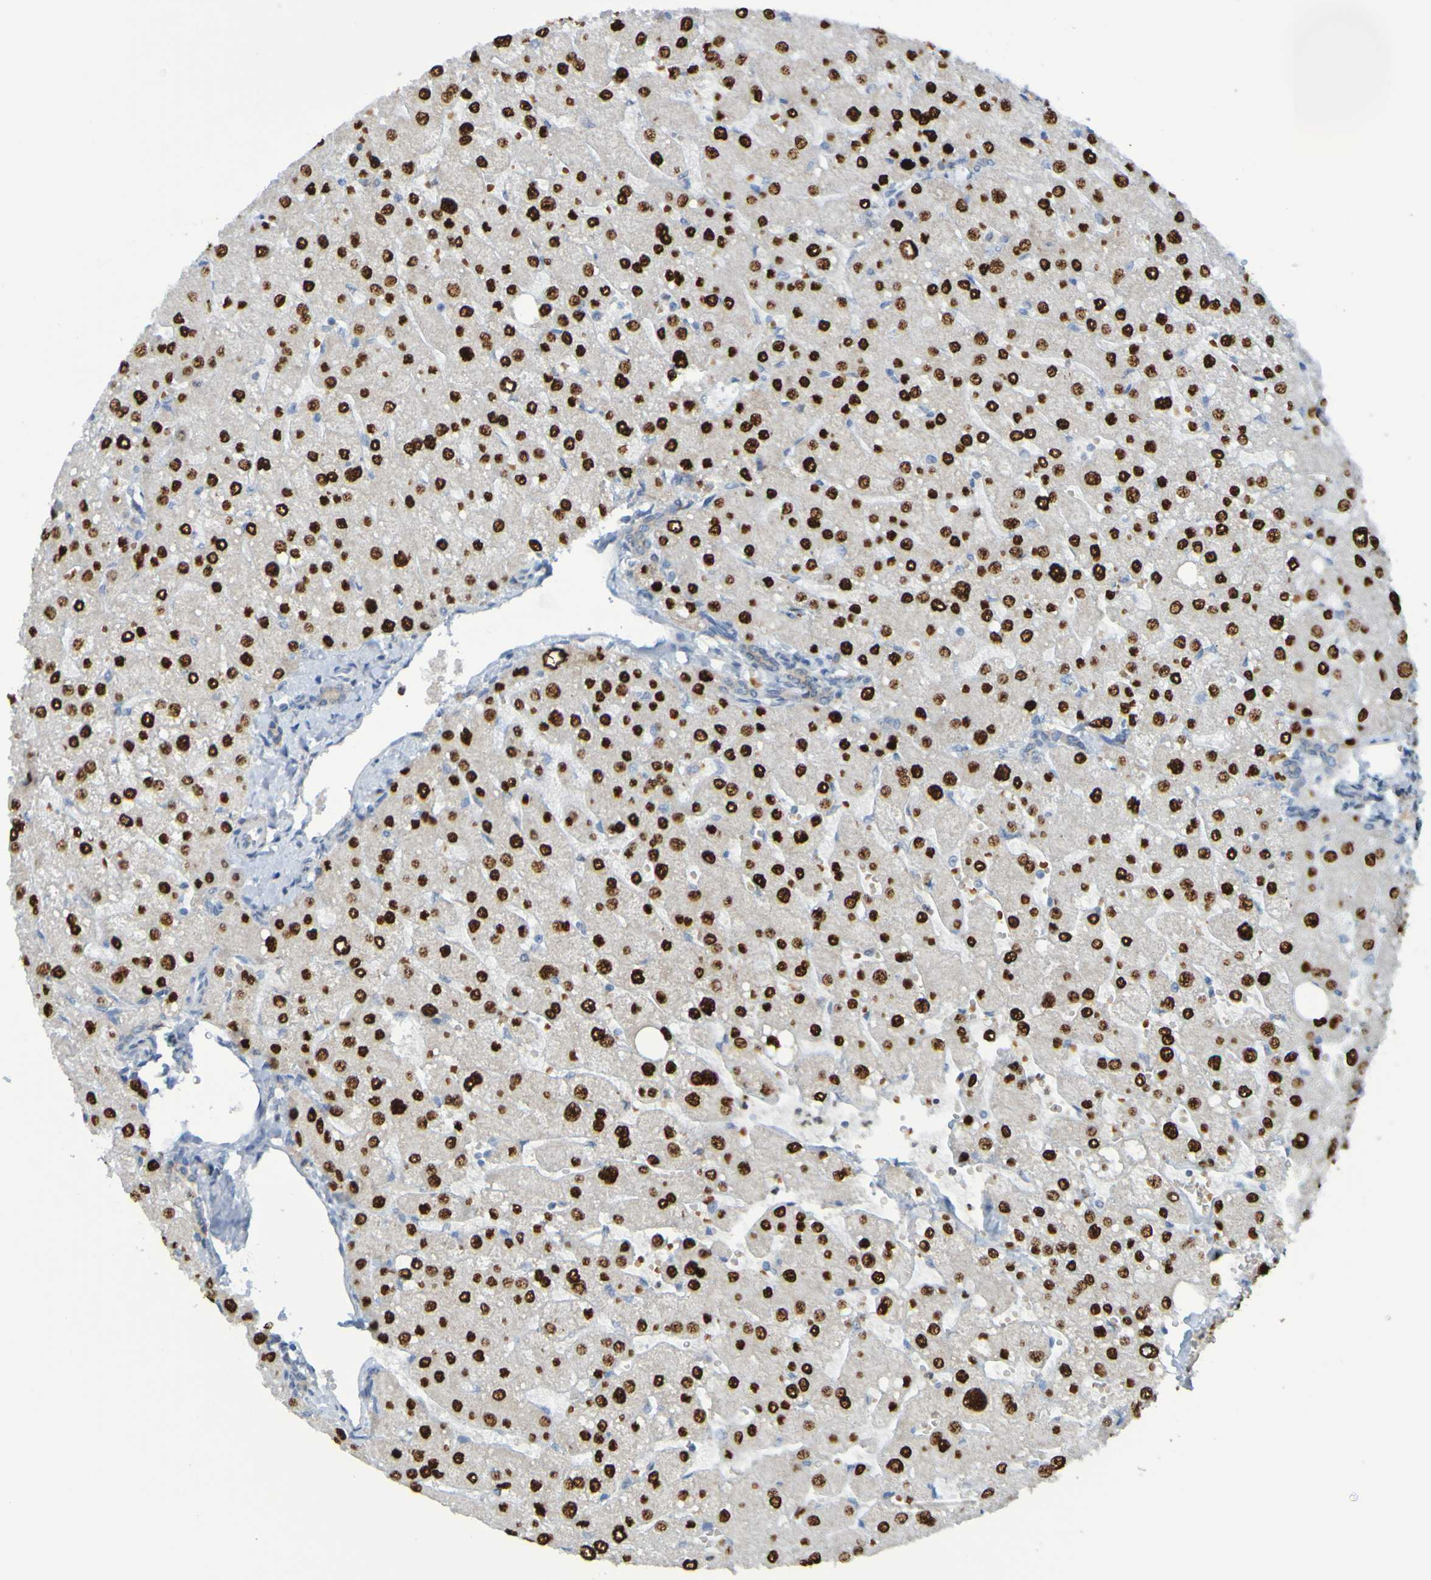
{"staining": {"intensity": "negative", "quantity": "none", "location": "none"}, "tissue": "liver", "cell_type": "Cholangiocytes", "image_type": "normal", "snomed": [{"axis": "morphology", "description": "Normal tissue, NOS"}, {"axis": "topography", "description": "Liver"}], "caption": "IHC histopathology image of normal liver stained for a protein (brown), which reveals no staining in cholangiocytes. (Brightfield microscopy of DAB IHC at high magnification).", "gene": "USP36", "patient": {"sex": "male", "age": 55}}